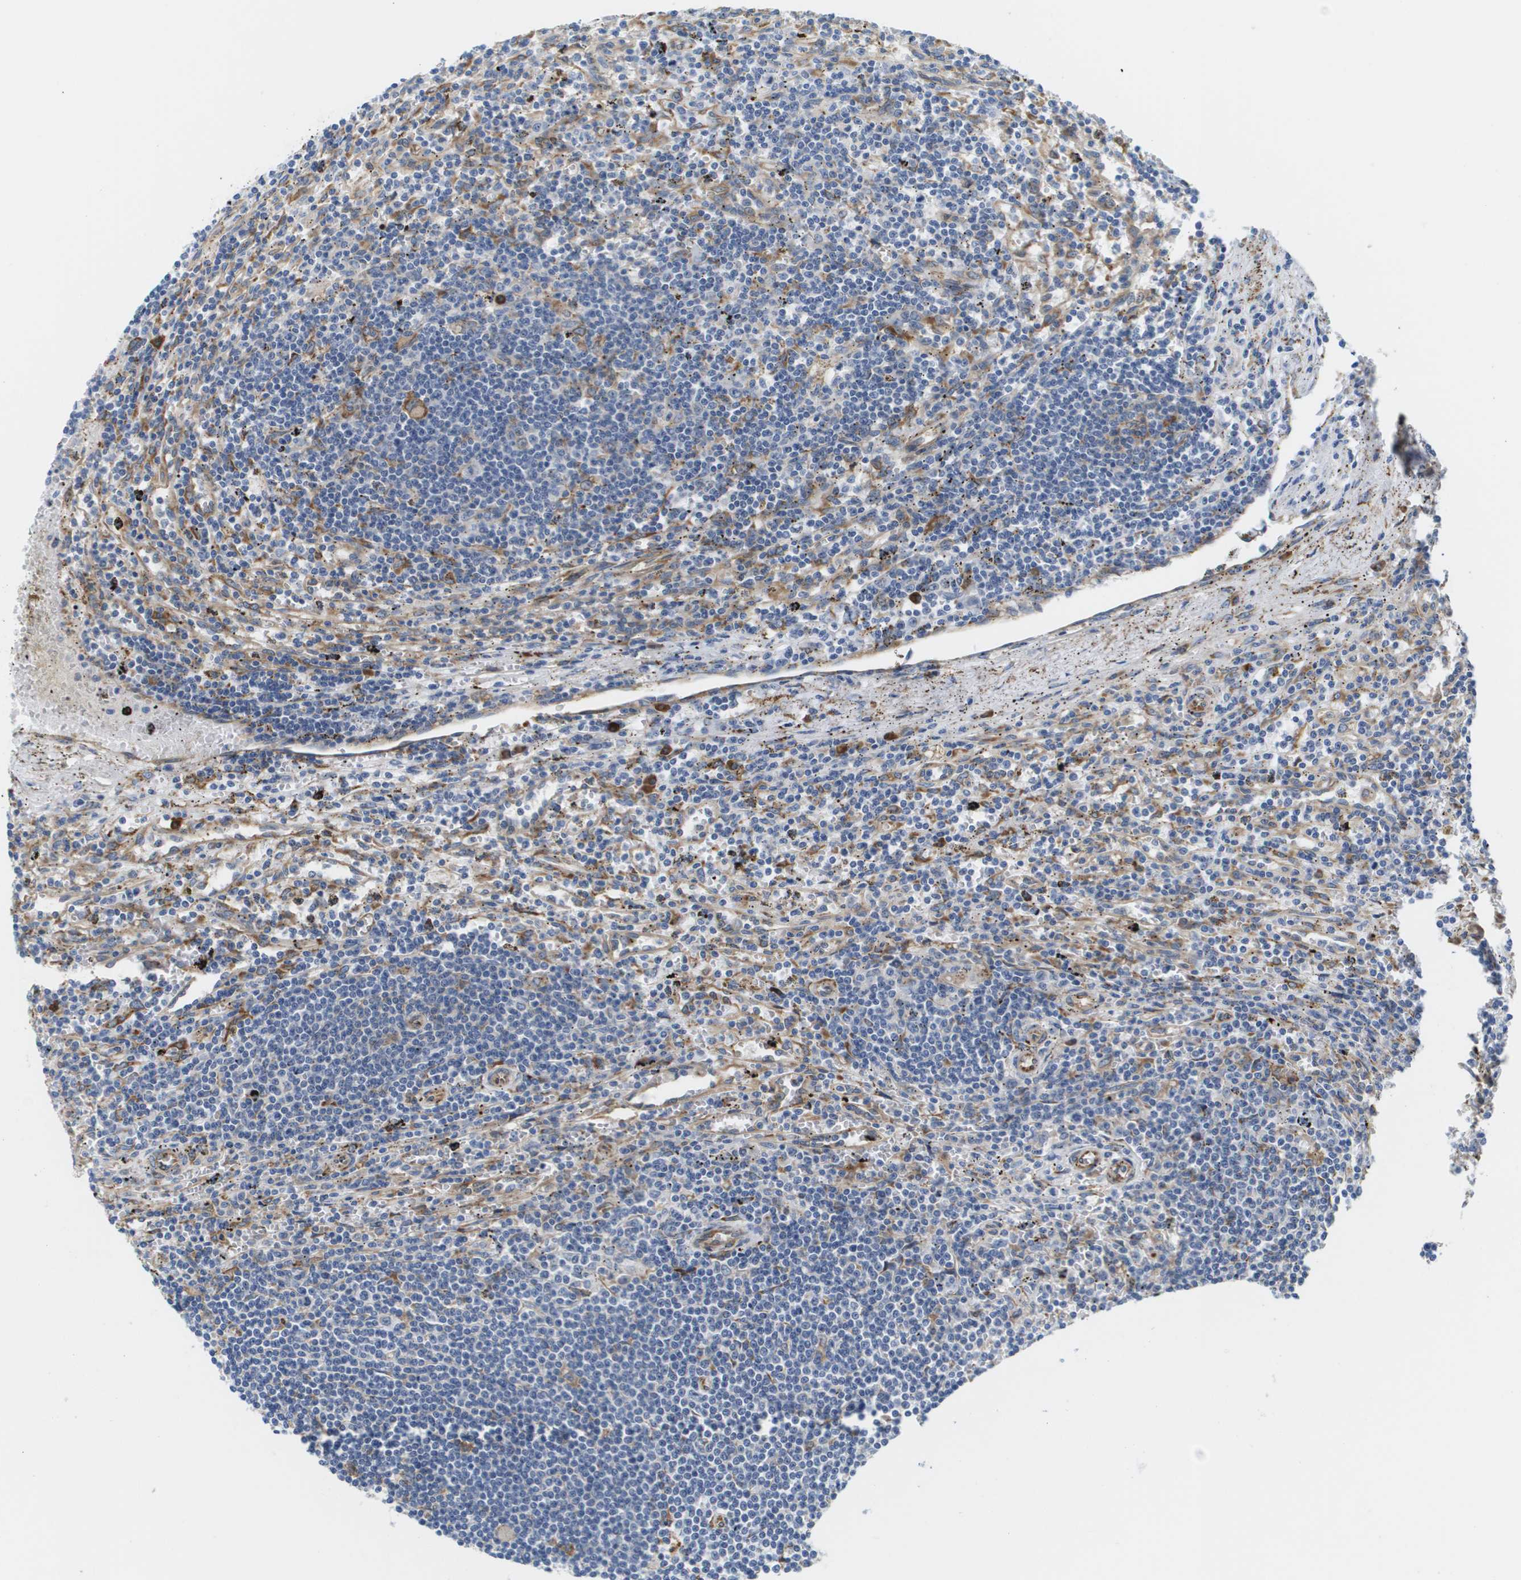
{"staining": {"intensity": "negative", "quantity": "none", "location": "none"}, "tissue": "lymphoma", "cell_type": "Tumor cells", "image_type": "cancer", "snomed": [{"axis": "morphology", "description": "Malignant lymphoma, non-Hodgkin's type, Low grade"}, {"axis": "topography", "description": "Spleen"}], "caption": "High magnification brightfield microscopy of low-grade malignant lymphoma, non-Hodgkin's type stained with DAB (brown) and counterstained with hematoxylin (blue): tumor cells show no significant positivity.", "gene": "ST3GAL2", "patient": {"sex": "male", "age": 76}}